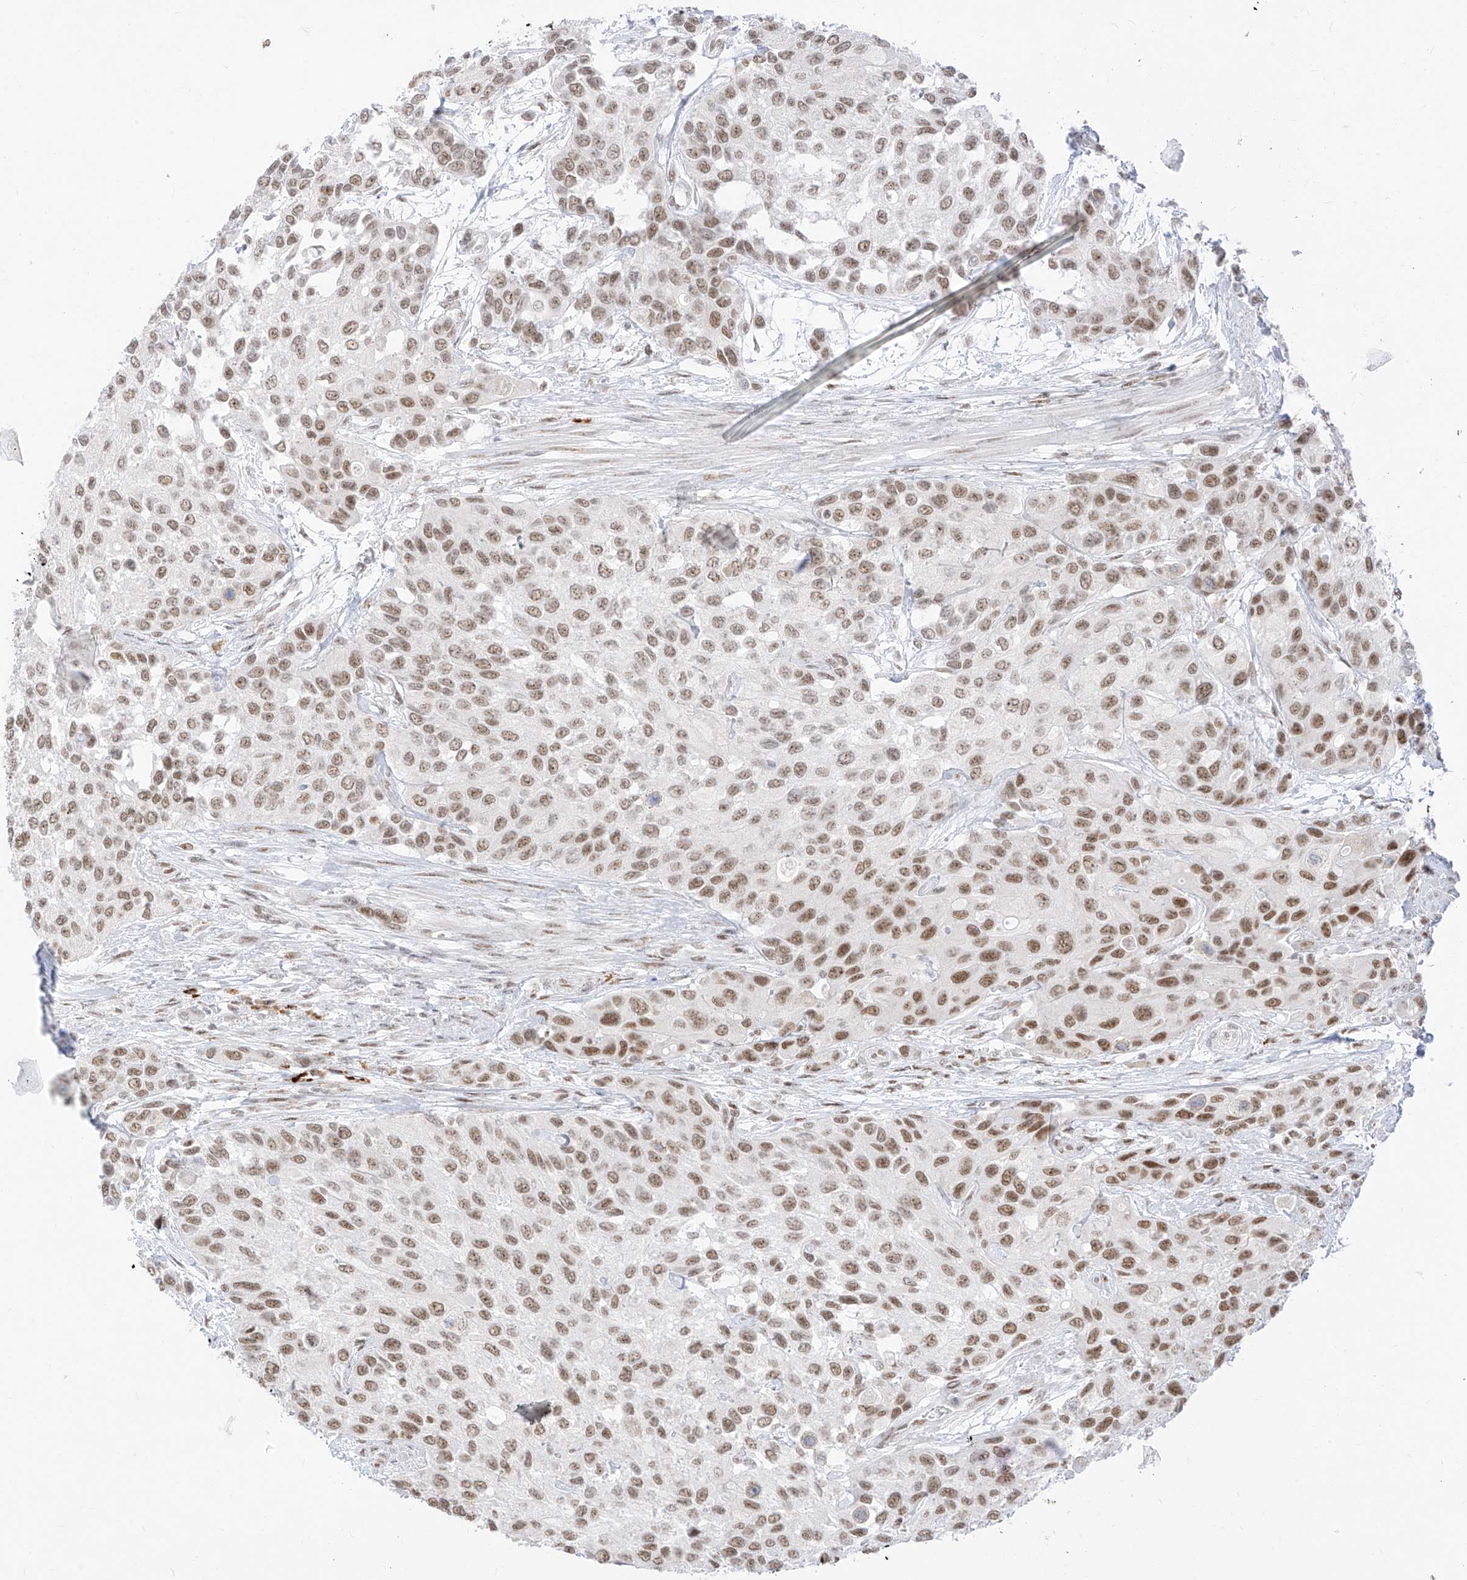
{"staining": {"intensity": "moderate", "quantity": ">75%", "location": "nuclear"}, "tissue": "urothelial cancer", "cell_type": "Tumor cells", "image_type": "cancer", "snomed": [{"axis": "morphology", "description": "Normal tissue, NOS"}, {"axis": "morphology", "description": "Urothelial carcinoma, High grade"}, {"axis": "topography", "description": "Vascular tissue"}, {"axis": "topography", "description": "Urinary bladder"}], "caption": "Protein expression analysis of human urothelial cancer reveals moderate nuclear staining in approximately >75% of tumor cells. (Stains: DAB in brown, nuclei in blue, Microscopy: brightfield microscopy at high magnification).", "gene": "SUPT5H", "patient": {"sex": "female", "age": 56}}